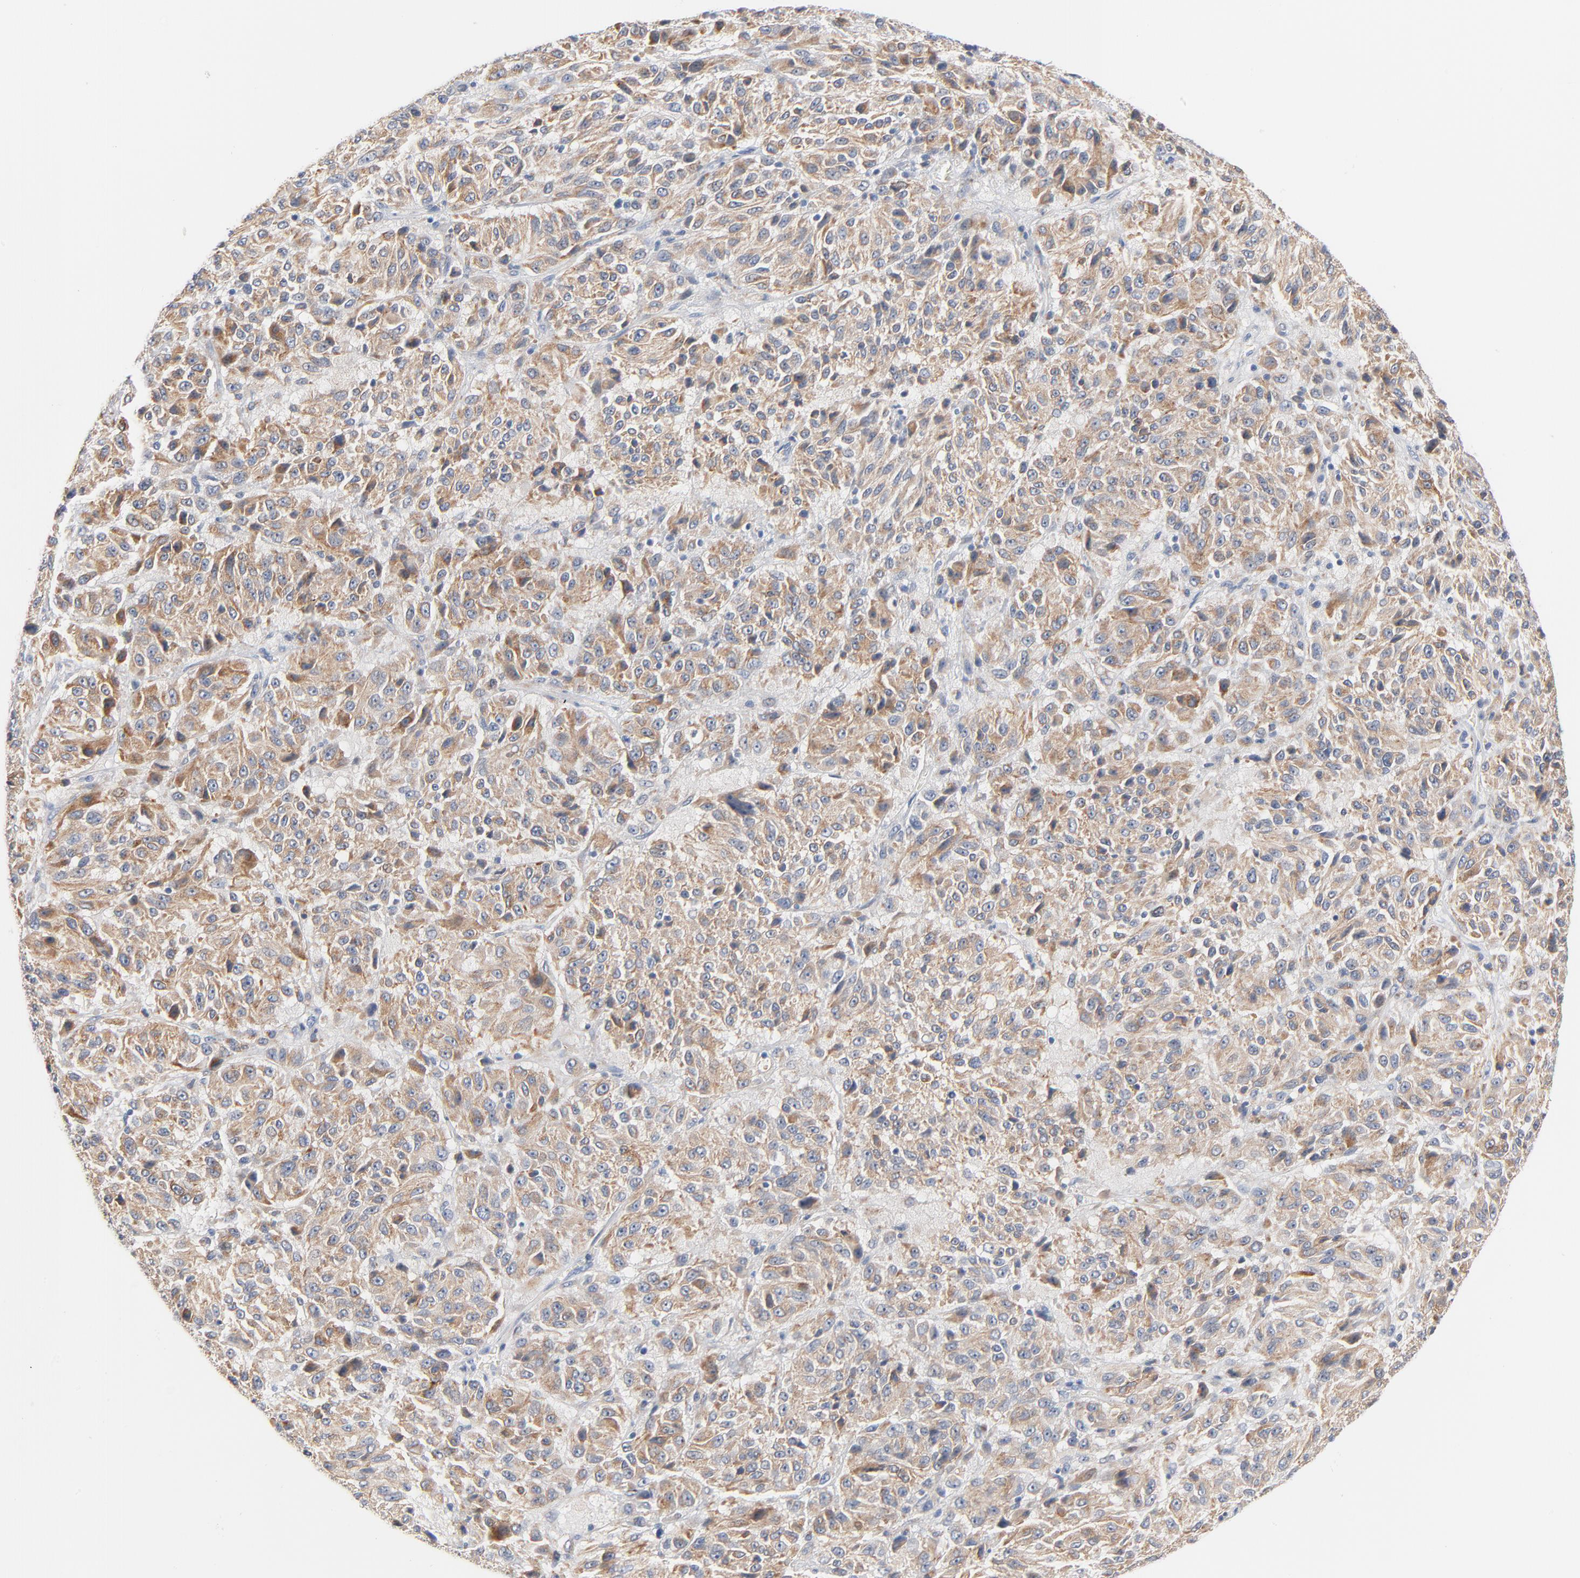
{"staining": {"intensity": "weak", "quantity": ">75%", "location": "cytoplasmic/membranous"}, "tissue": "melanoma", "cell_type": "Tumor cells", "image_type": "cancer", "snomed": [{"axis": "morphology", "description": "Malignant melanoma, Metastatic site"}, {"axis": "topography", "description": "Lung"}], "caption": "Brown immunohistochemical staining in malignant melanoma (metastatic site) shows weak cytoplasmic/membranous expression in about >75% of tumor cells.", "gene": "IFT43", "patient": {"sex": "male", "age": 64}}